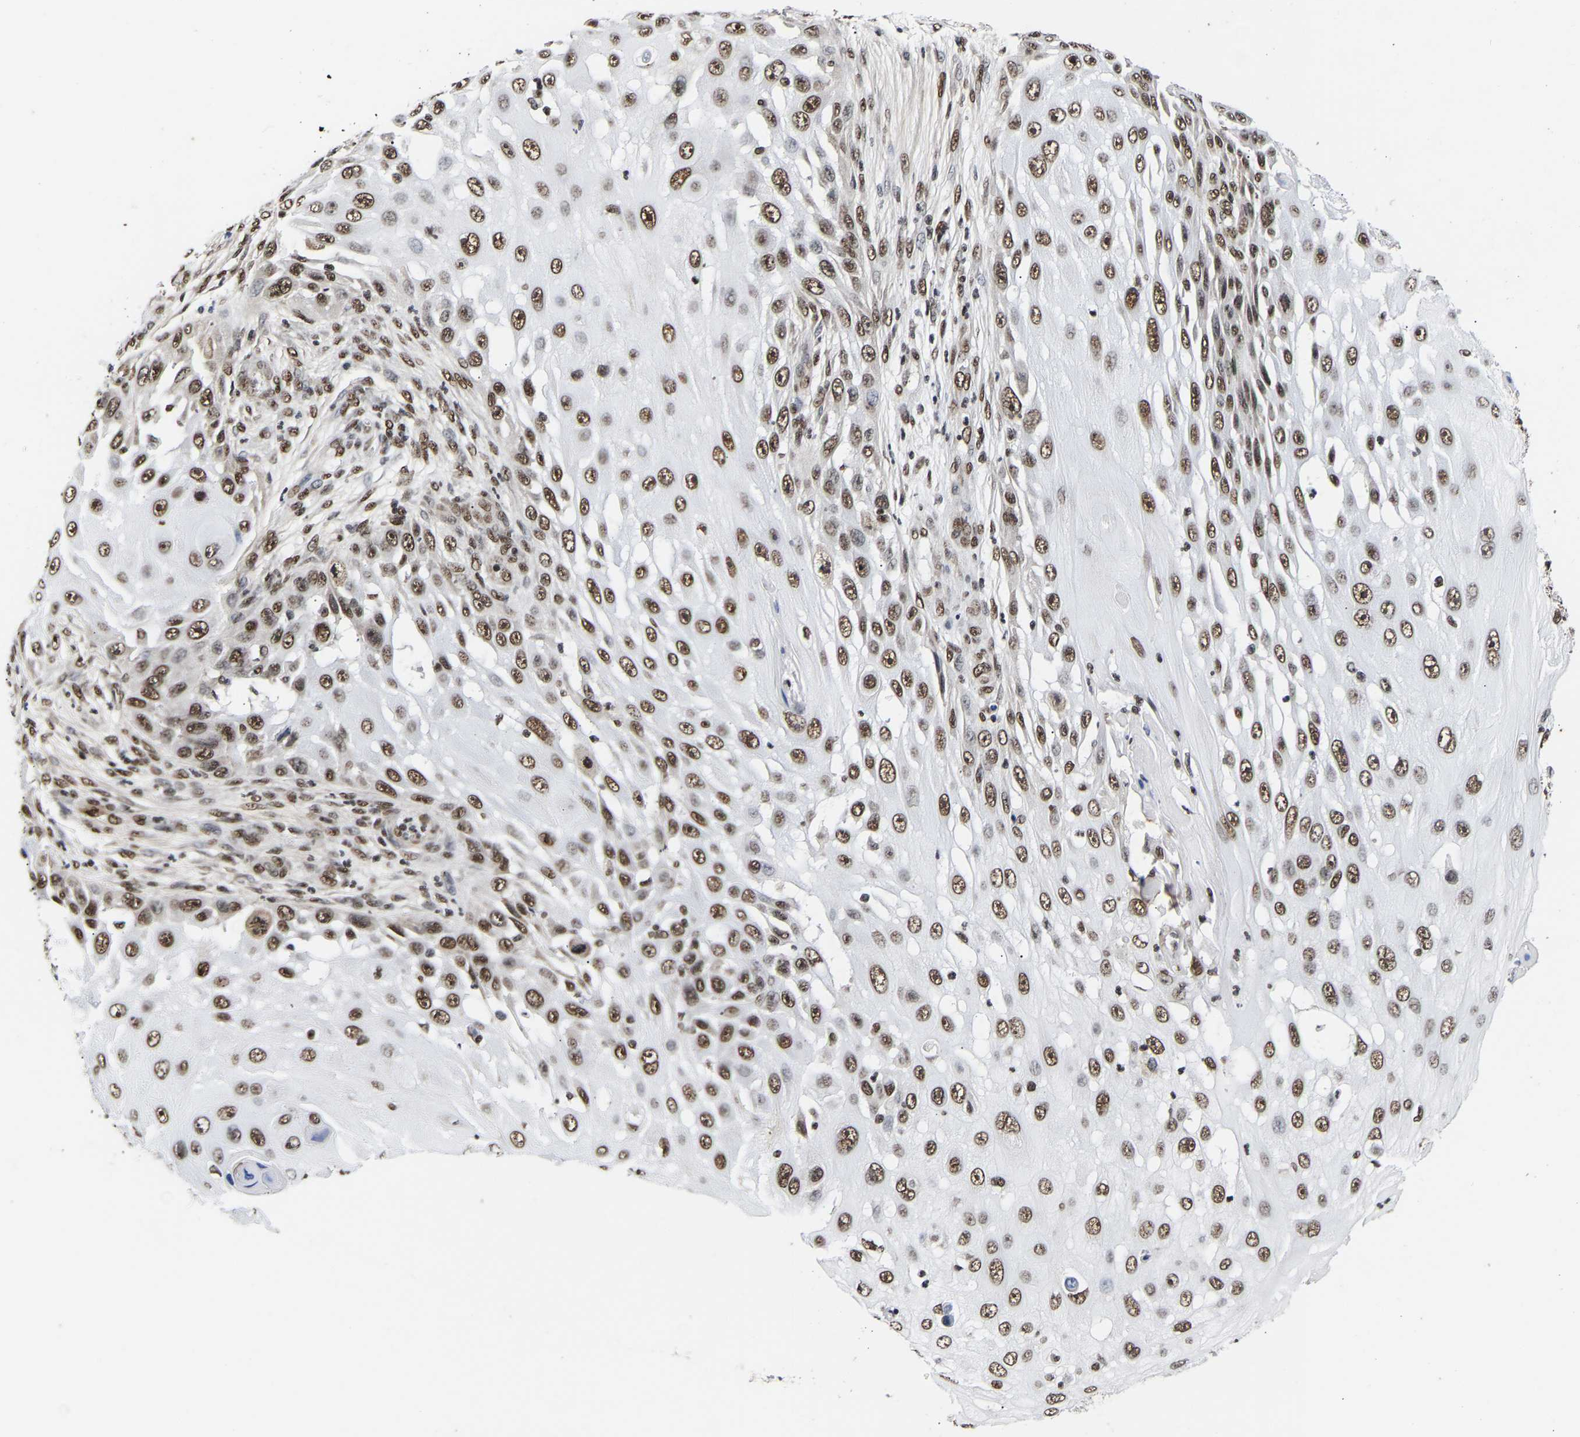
{"staining": {"intensity": "strong", "quantity": ">75%", "location": "nuclear"}, "tissue": "skin cancer", "cell_type": "Tumor cells", "image_type": "cancer", "snomed": [{"axis": "morphology", "description": "Squamous cell carcinoma, NOS"}, {"axis": "topography", "description": "Skin"}], "caption": "Squamous cell carcinoma (skin) was stained to show a protein in brown. There is high levels of strong nuclear positivity in about >75% of tumor cells.", "gene": "PSIP1", "patient": {"sex": "female", "age": 44}}